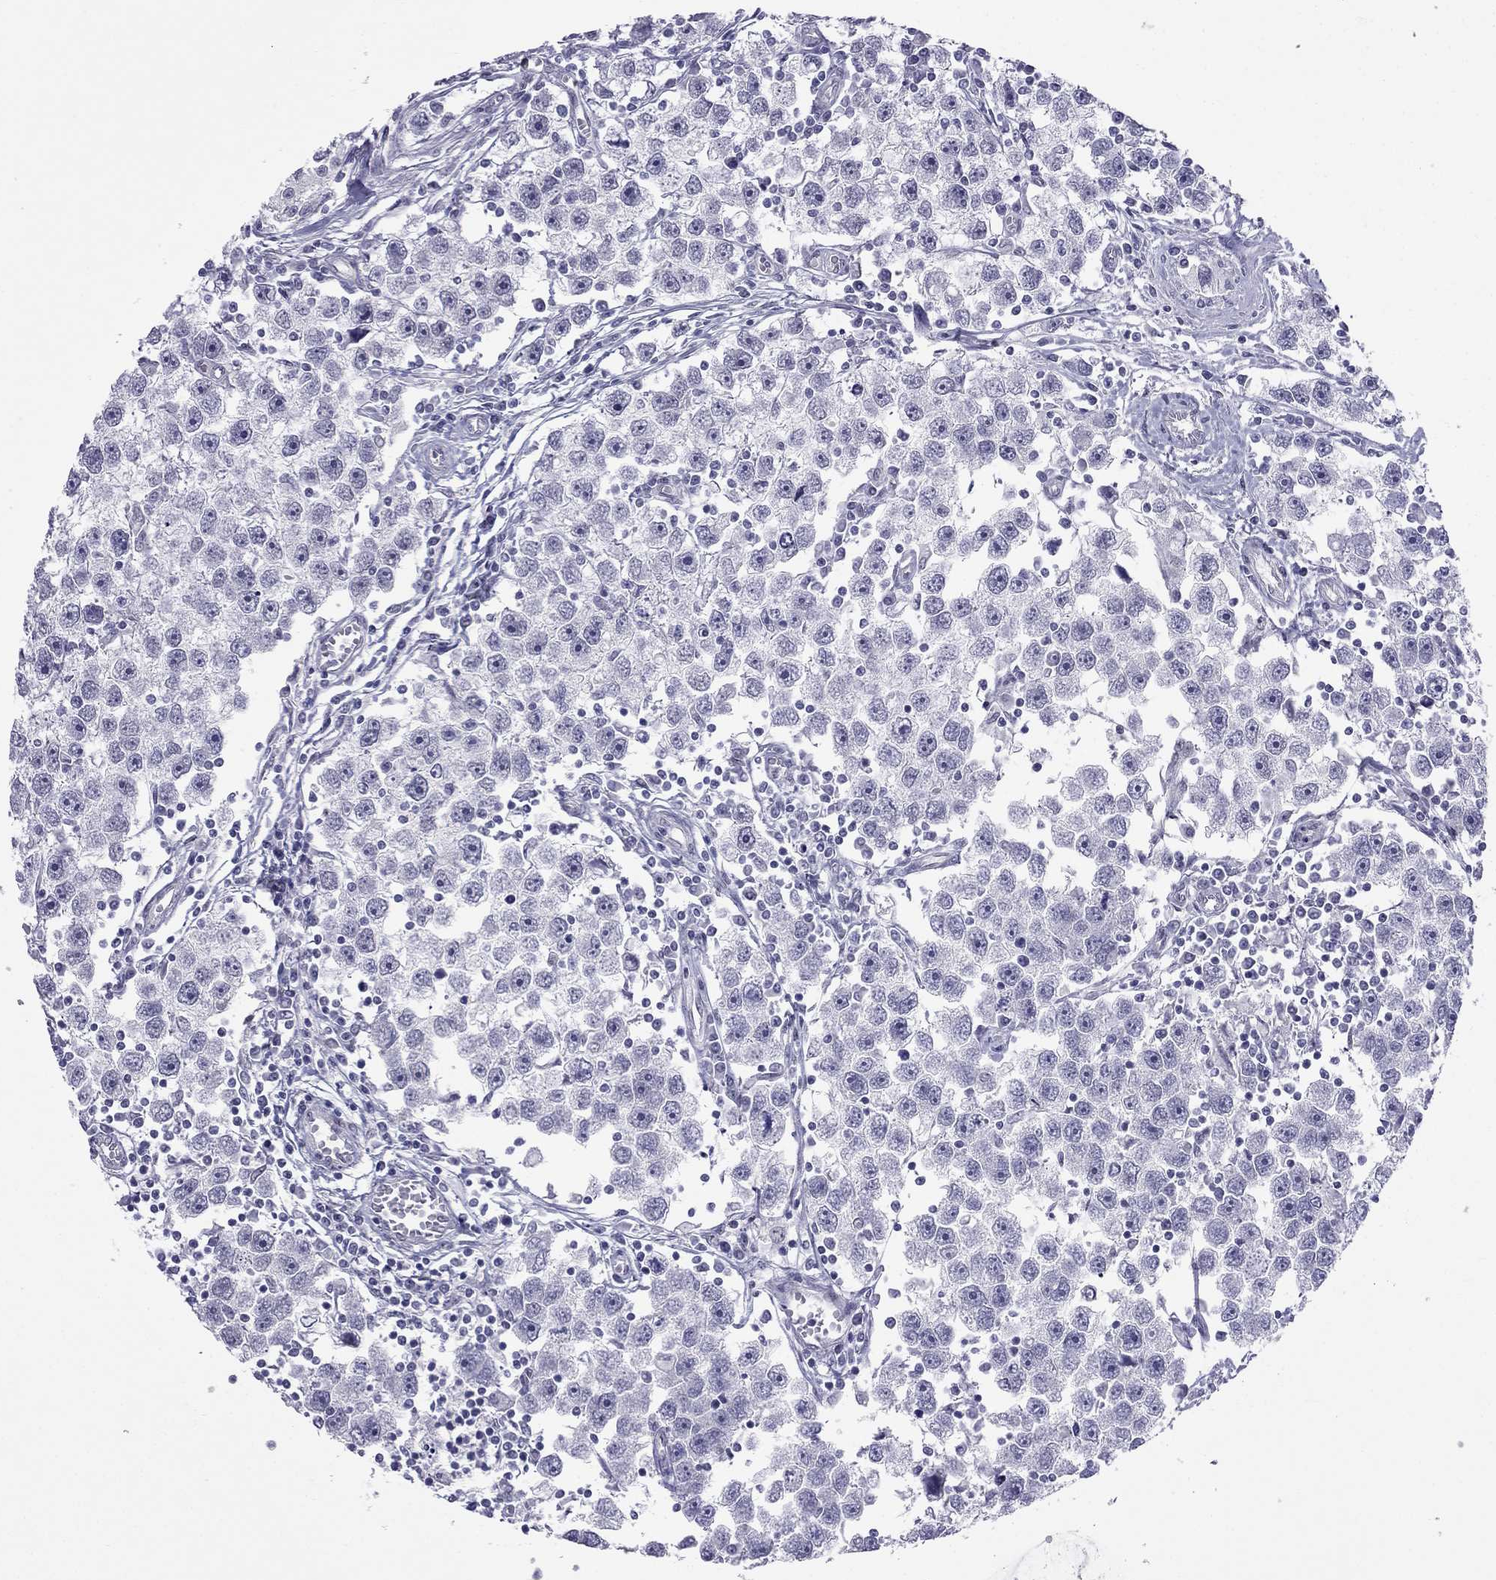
{"staining": {"intensity": "negative", "quantity": "none", "location": "none"}, "tissue": "testis cancer", "cell_type": "Tumor cells", "image_type": "cancer", "snomed": [{"axis": "morphology", "description": "Seminoma, NOS"}, {"axis": "topography", "description": "Testis"}], "caption": "This image is of testis cancer stained with immunohistochemistry (IHC) to label a protein in brown with the nuclei are counter-stained blue. There is no positivity in tumor cells. The staining was performed using DAB (3,3'-diaminobenzidine) to visualize the protein expression in brown, while the nuclei were stained in blue with hematoxylin (Magnification: 20x).", "gene": "CROCC2", "patient": {"sex": "male", "age": 30}}